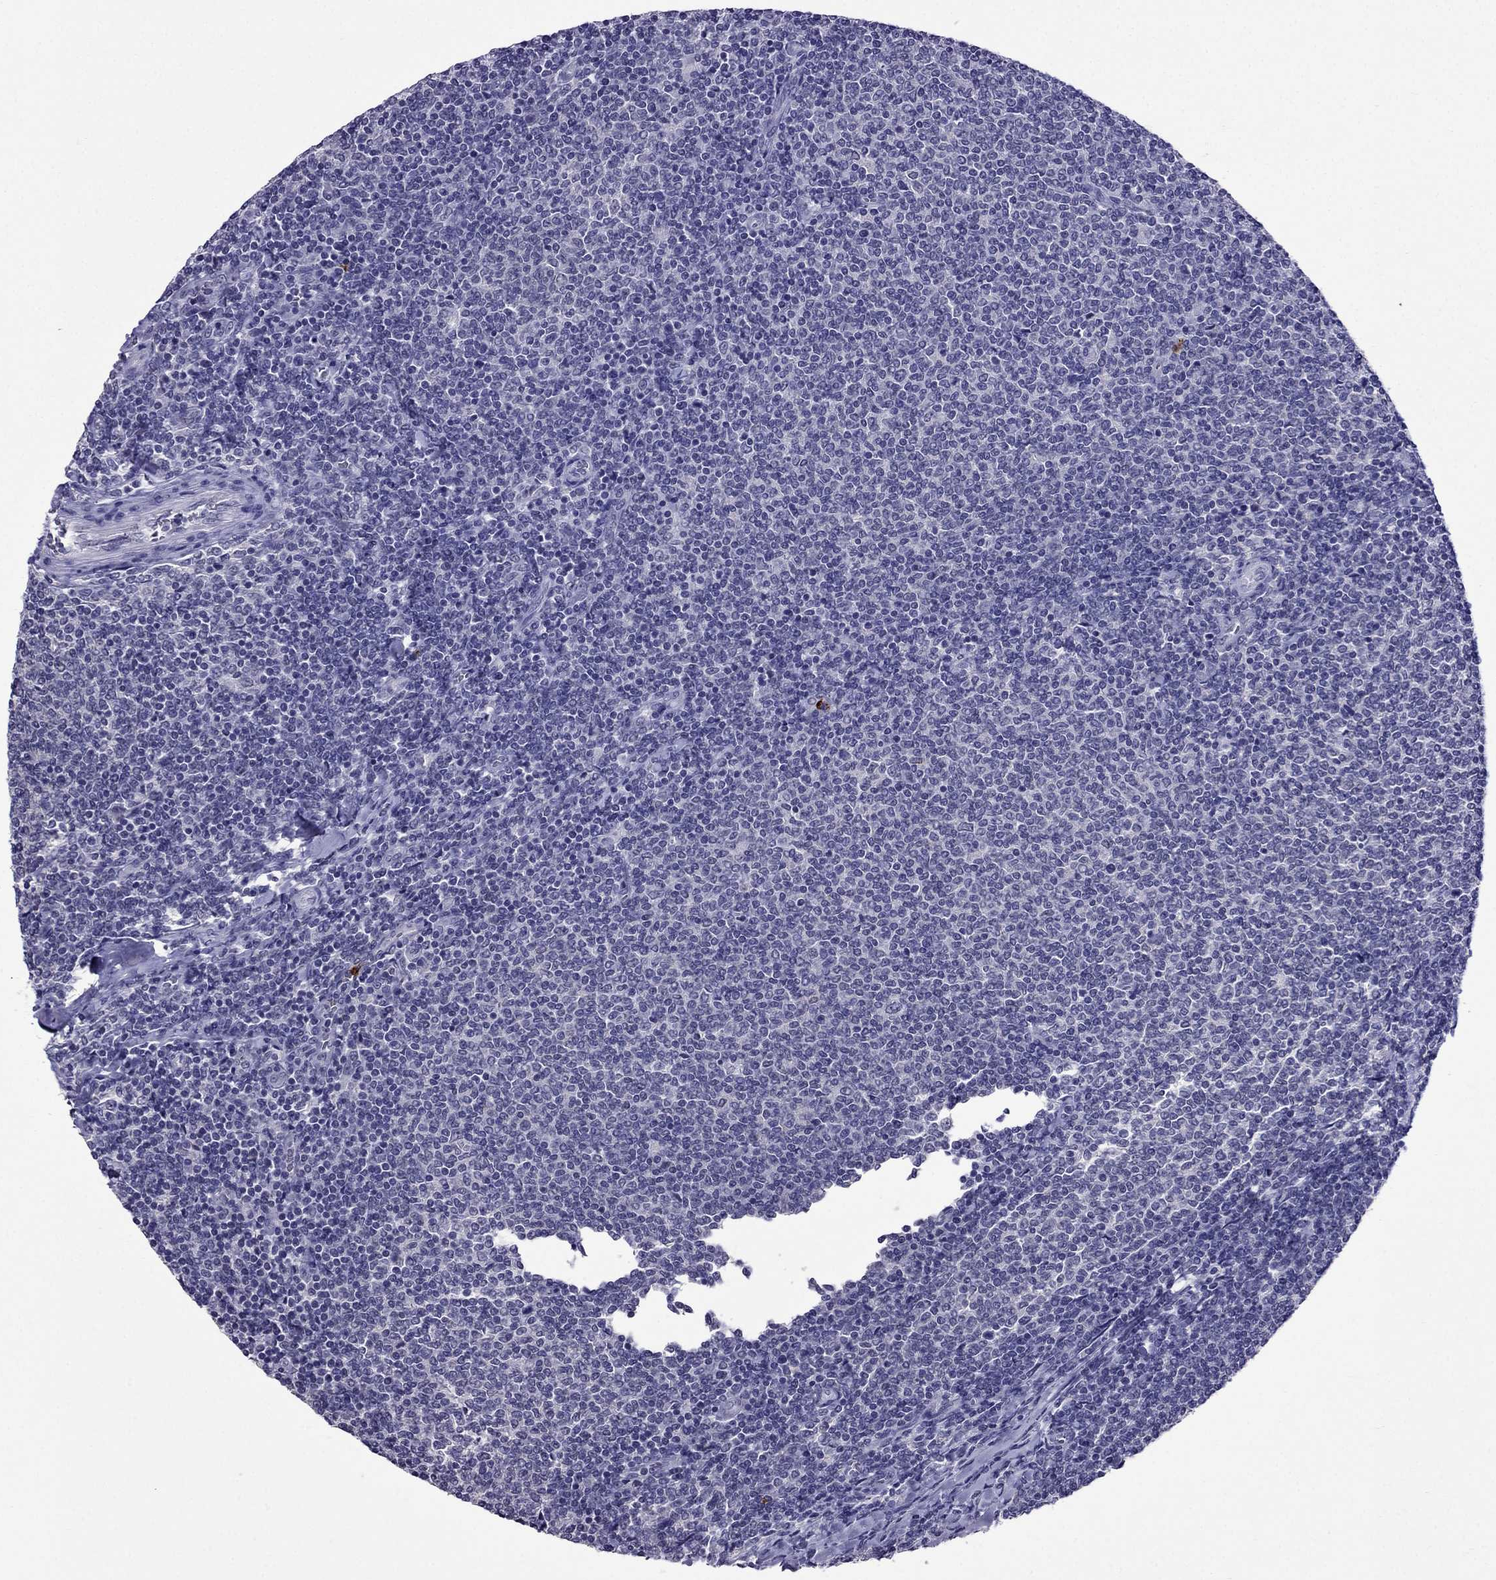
{"staining": {"intensity": "negative", "quantity": "none", "location": "none"}, "tissue": "lymphoma", "cell_type": "Tumor cells", "image_type": "cancer", "snomed": [{"axis": "morphology", "description": "Malignant lymphoma, non-Hodgkin's type, Low grade"}, {"axis": "topography", "description": "Lymph node"}], "caption": "There is no significant expression in tumor cells of malignant lymphoma, non-Hodgkin's type (low-grade).", "gene": "OLFM4", "patient": {"sex": "male", "age": 52}}